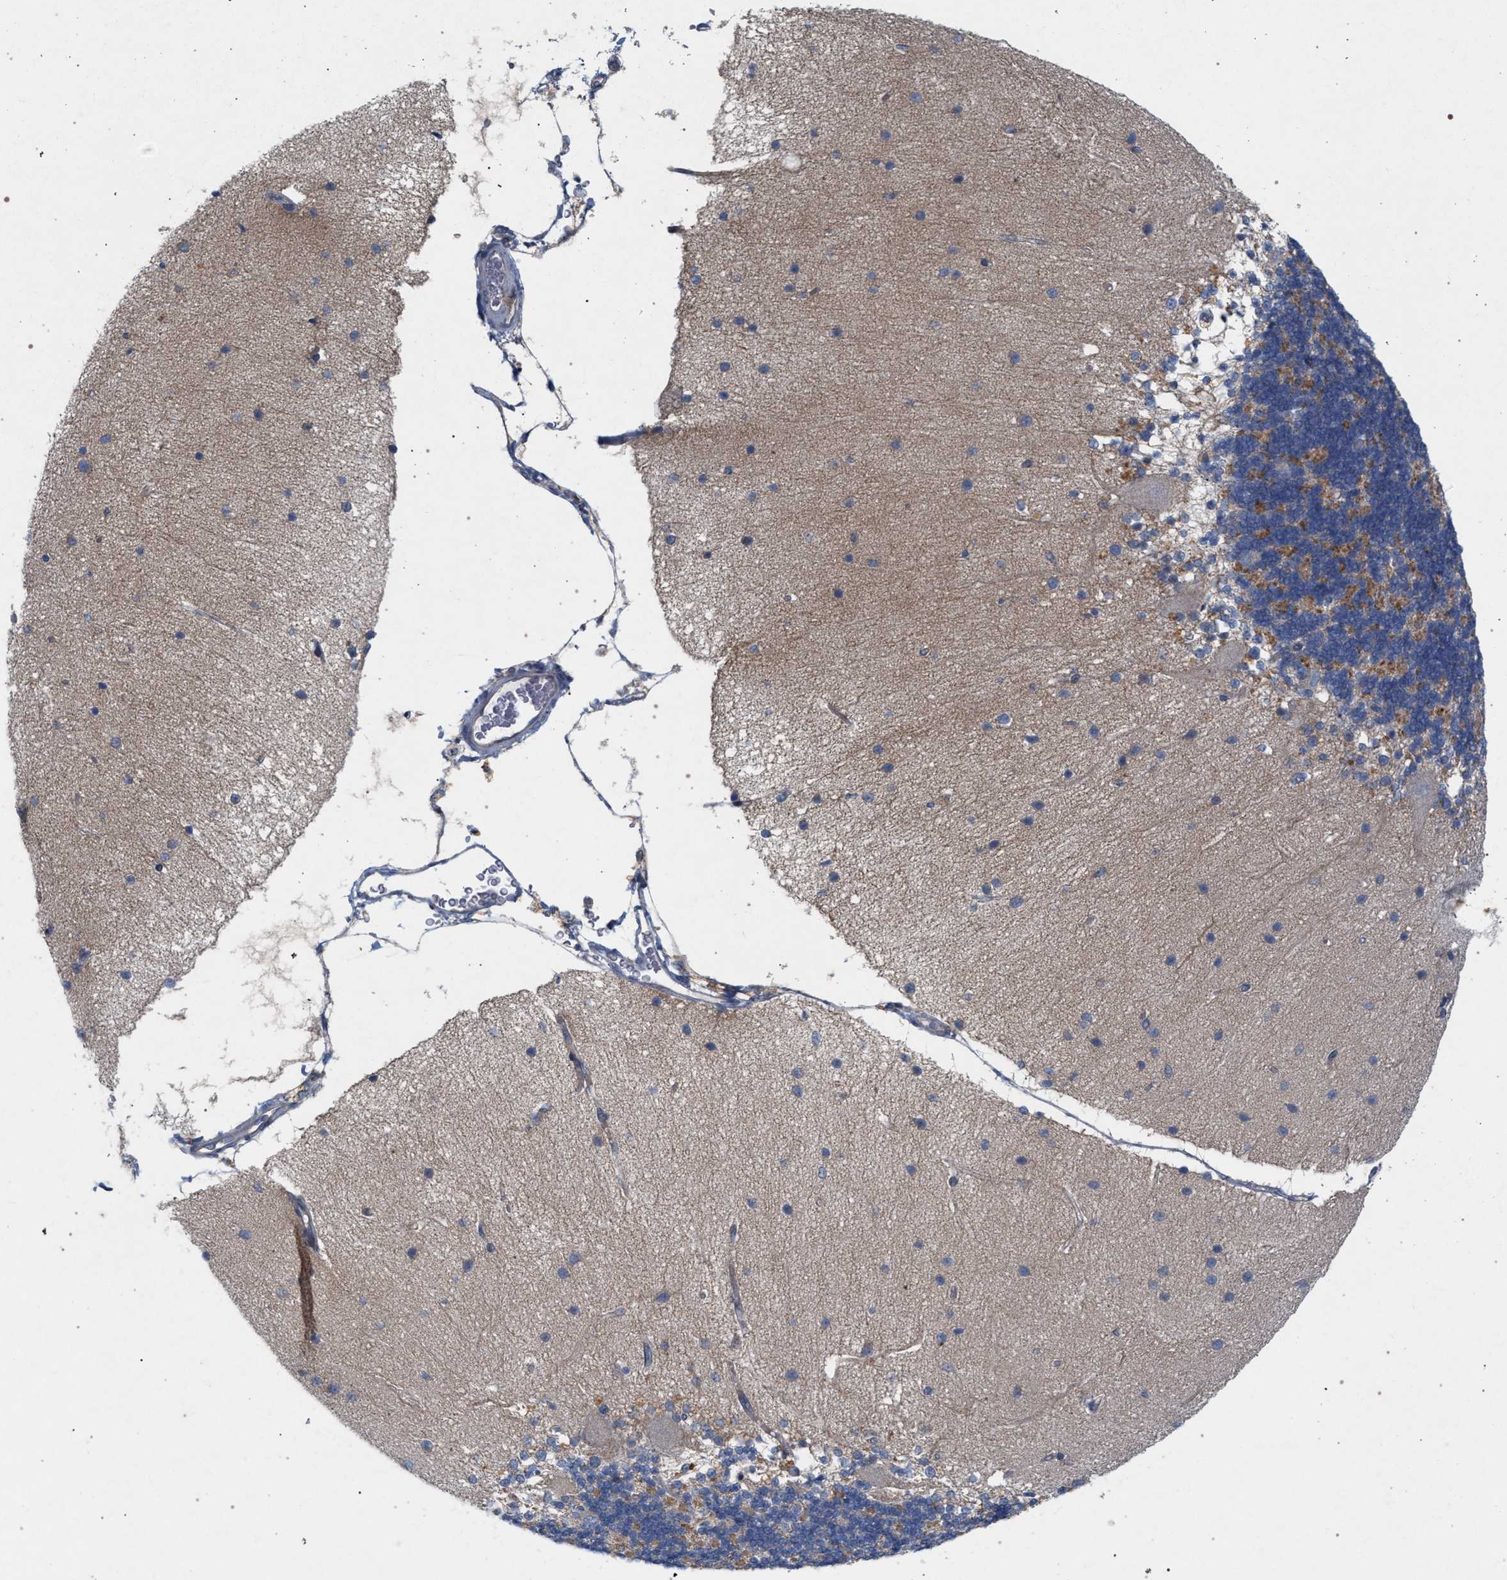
{"staining": {"intensity": "moderate", "quantity": ">75%", "location": "cytoplasmic/membranous"}, "tissue": "cerebellum", "cell_type": "Cells in granular layer", "image_type": "normal", "snomed": [{"axis": "morphology", "description": "Normal tissue, NOS"}, {"axis": "topography", "description": "Cerebellum"}], "caption": "A micrograph showing moderate cytoplasmic/membranous positivity in approximately >75% of cells in granular layer in normal cerebellum, as visualized by brown immunohistochemical staining.", "gene": "MAMDC2", "patient": {"sex": "female", "age": 54}}